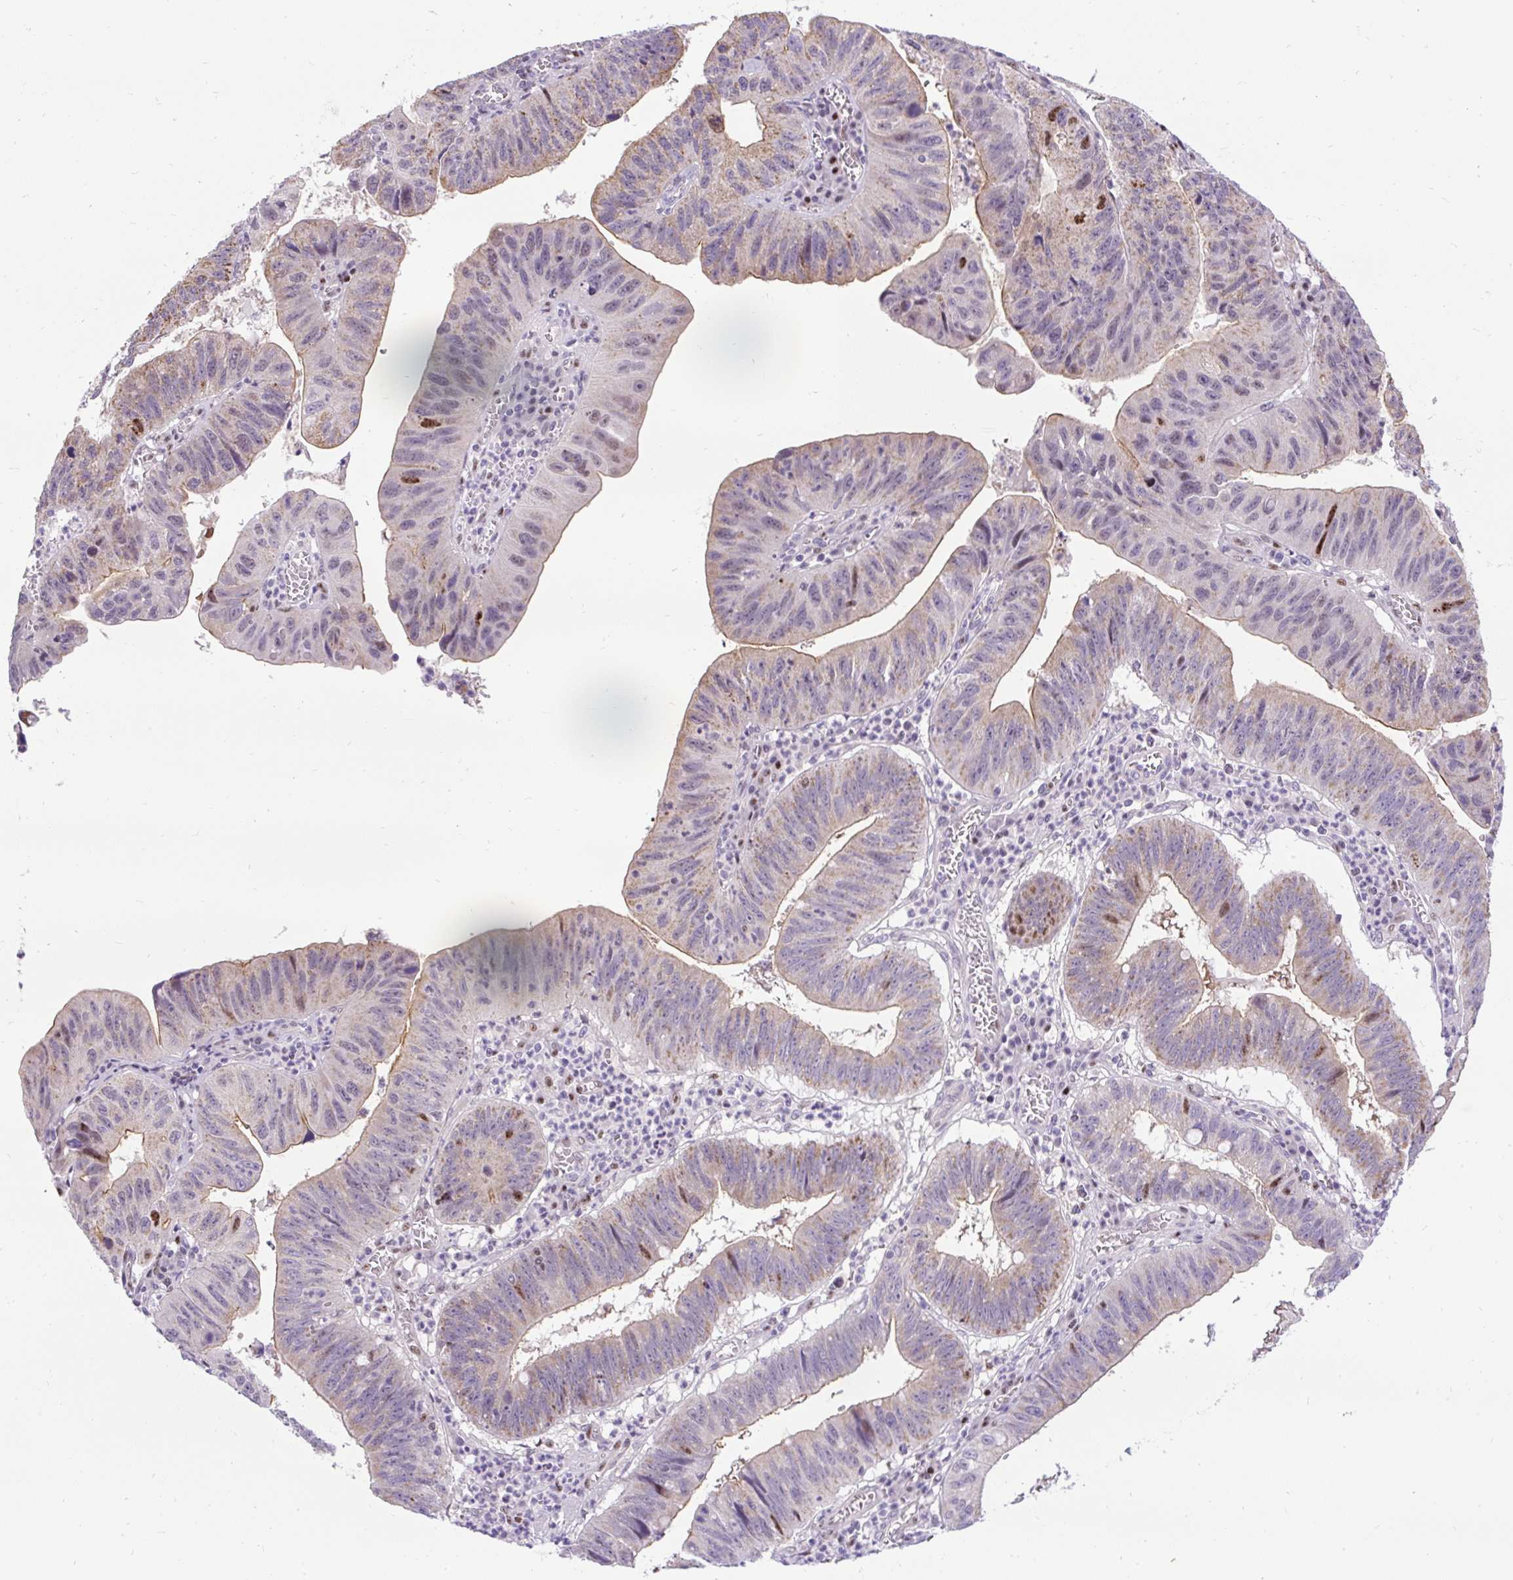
{"staining": {"intensity": "weak", "quantity": "25%-75%", "location": "cytoplasmic/membranous,nuclear"}, "tissue": "stomach cancer", "cell_type": "Tumor cells", "image_type": "cancer", "snomed": [{"axis": "morphology", "description": "Adenocarcinoma, NOS"}, {"axis": "topography", "description": "Stomach"}], "caption": "This is a histology image of immunohistochemistry (IHC) staining of stomach cancer (adenocarcinoma), which shows weak staining in the cytoplasmic/membranous and nuclear of tumor cells.", "gene": "SMC5", "patient": {"sex": "male", "age": 59}}